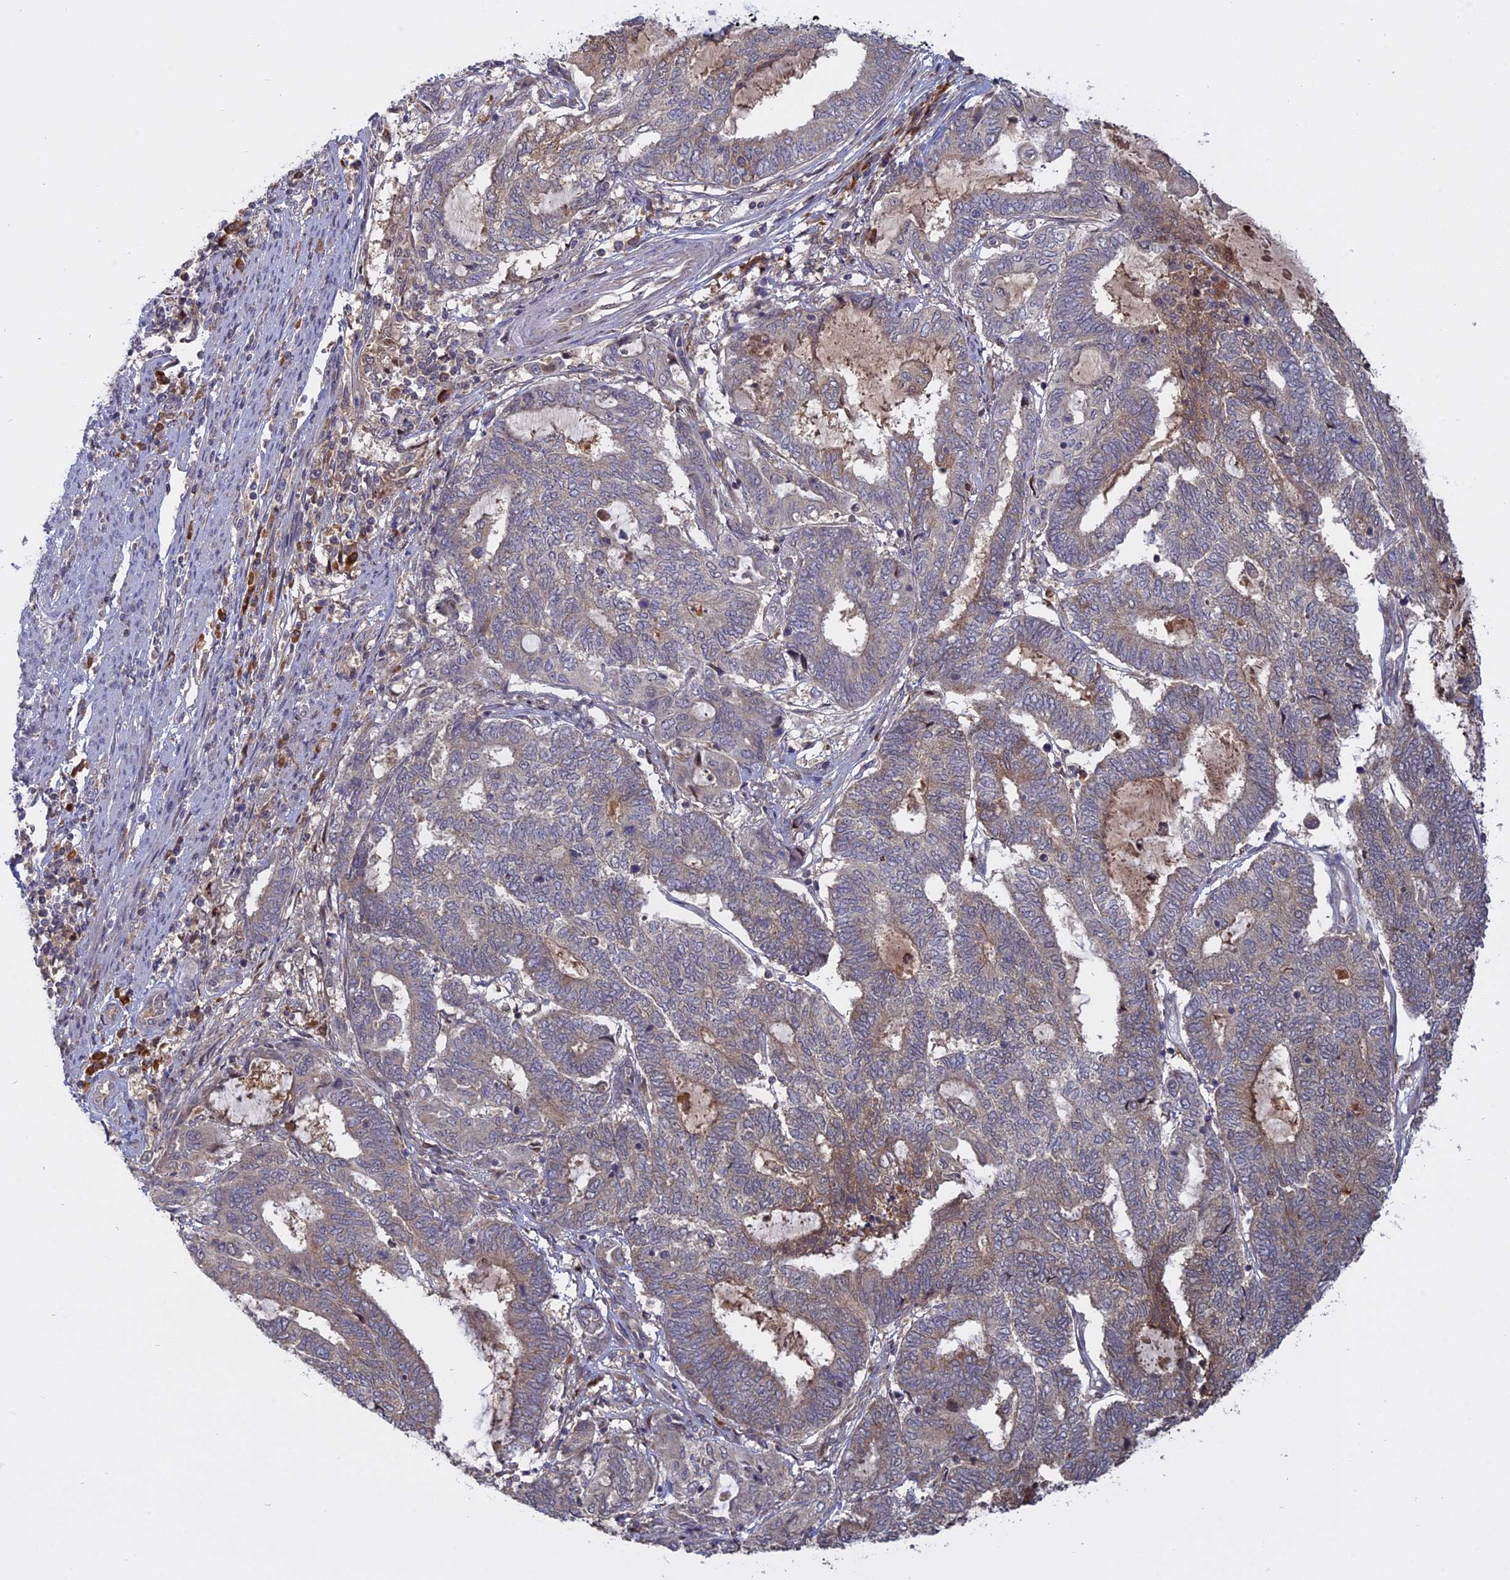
{"staining": {"intensity": "weak", "quantity": "25%-75%", "location": "cytoplasmic/membranous"}, "tissue": "endometrial cancer", "cell_type": "Tumor cells", "image_type": "cancer", "snomed": [{"axis": "morphology", "description": "Adenocarcinoma, NOS"}, {"axis": "topography", "description": "Uterus"}, {"axis": "topography", "description": "Endometrium"}], "caption": "The image displays a brown stain indicating the presence of a protein in the cytoplasmic/membranous of tumor cells in adenocarcinoma (endometrial).", "gene": "TMEM208", "patient": {"sex": "female", "age": 70}}